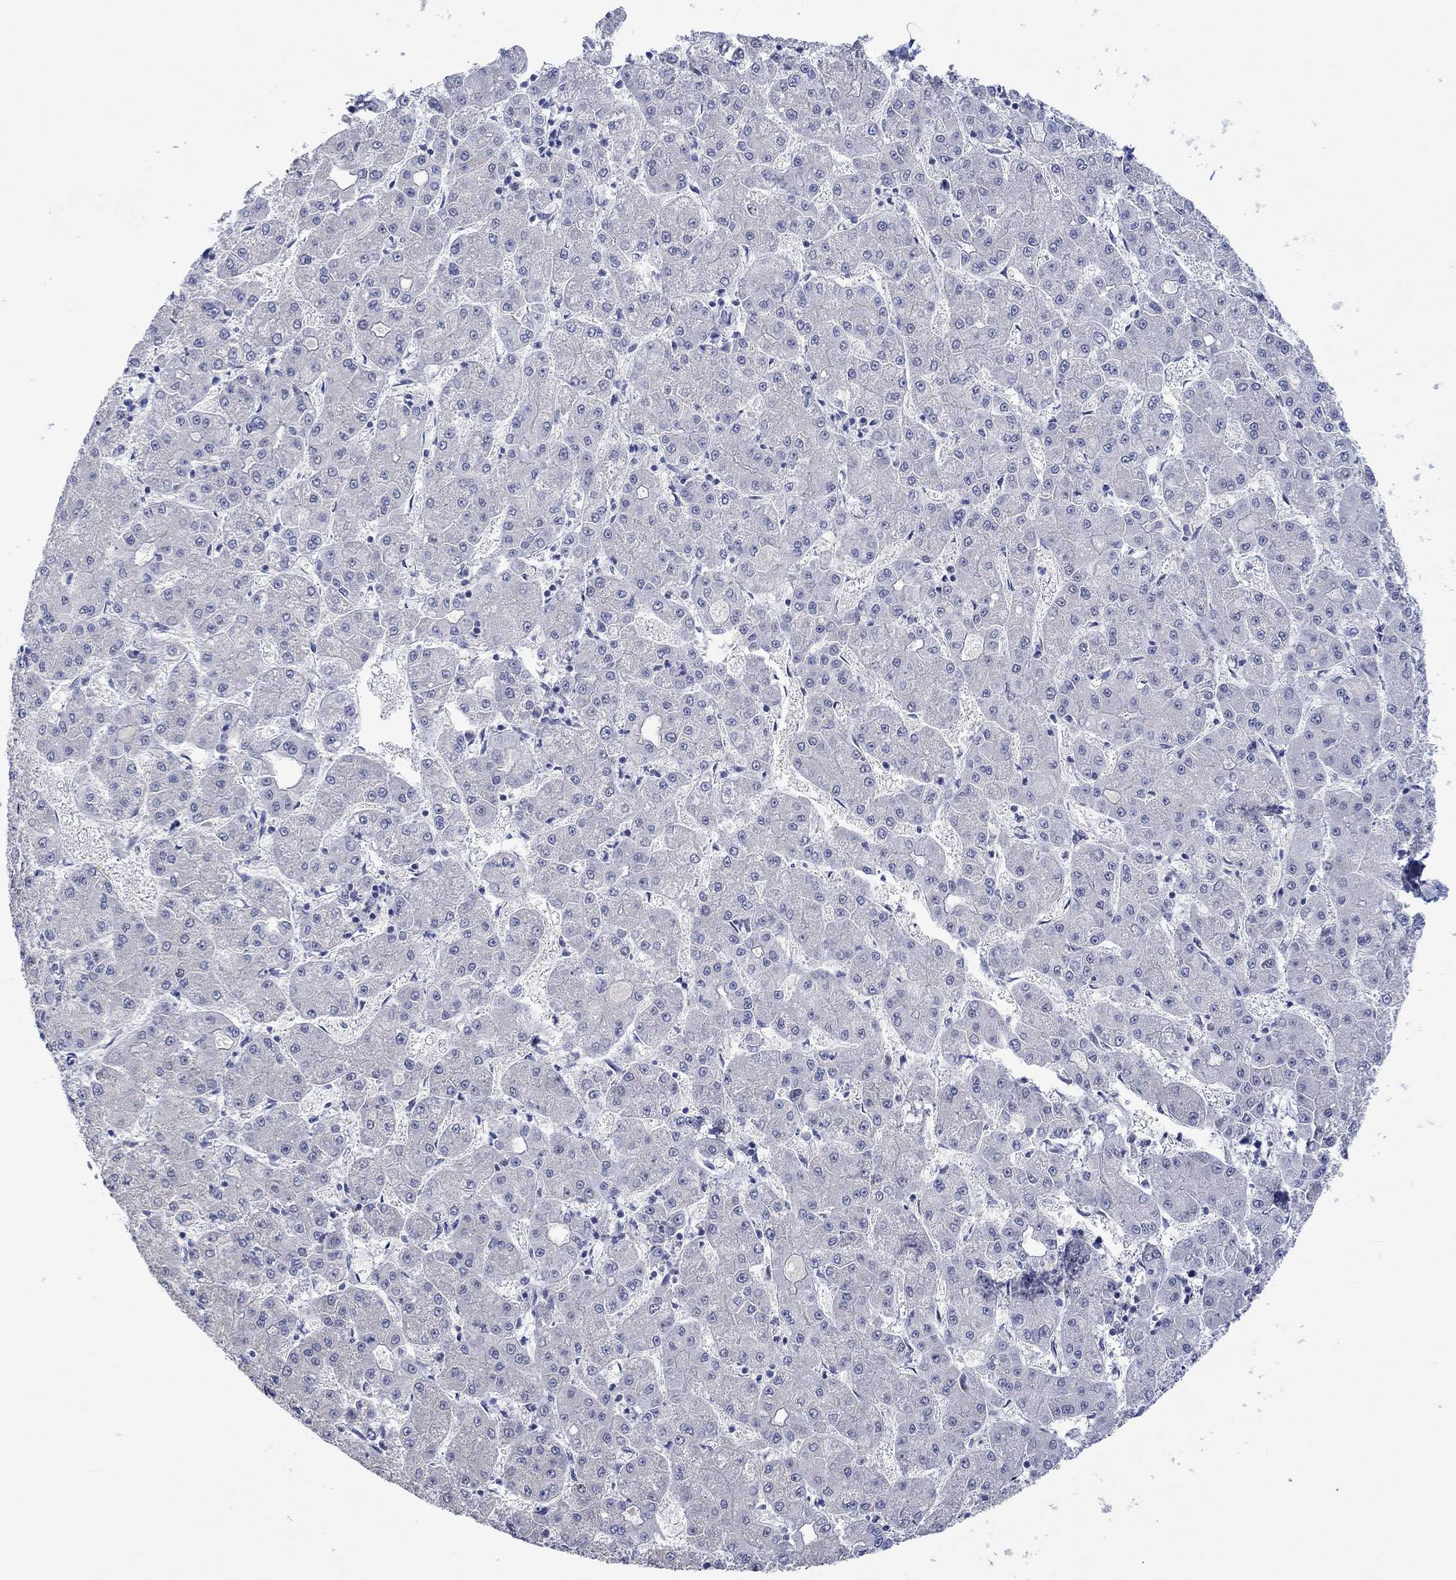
{"staining": {"intensity": "negative", "quantity": "none", "location": "none"}, "tissue": "liver cancer", "cell_type": "Tumor cells", "image_type": "cancer", "snomed": [{"axis": "morphology", "description": "Carcinoma, Hepatocellular, NOS"}, {"axis": "topography", "description": "Liver"}], "caption": "An immunohistochemistry (IHC) micrograph of liver cancer (hepatocellular carcinoma) is shown. There is no staining in tumor cells of liver cancer (hepatocellular carcinoma).", "gene": "DLK1", "patient": {"sex": "male", "age": 73}}